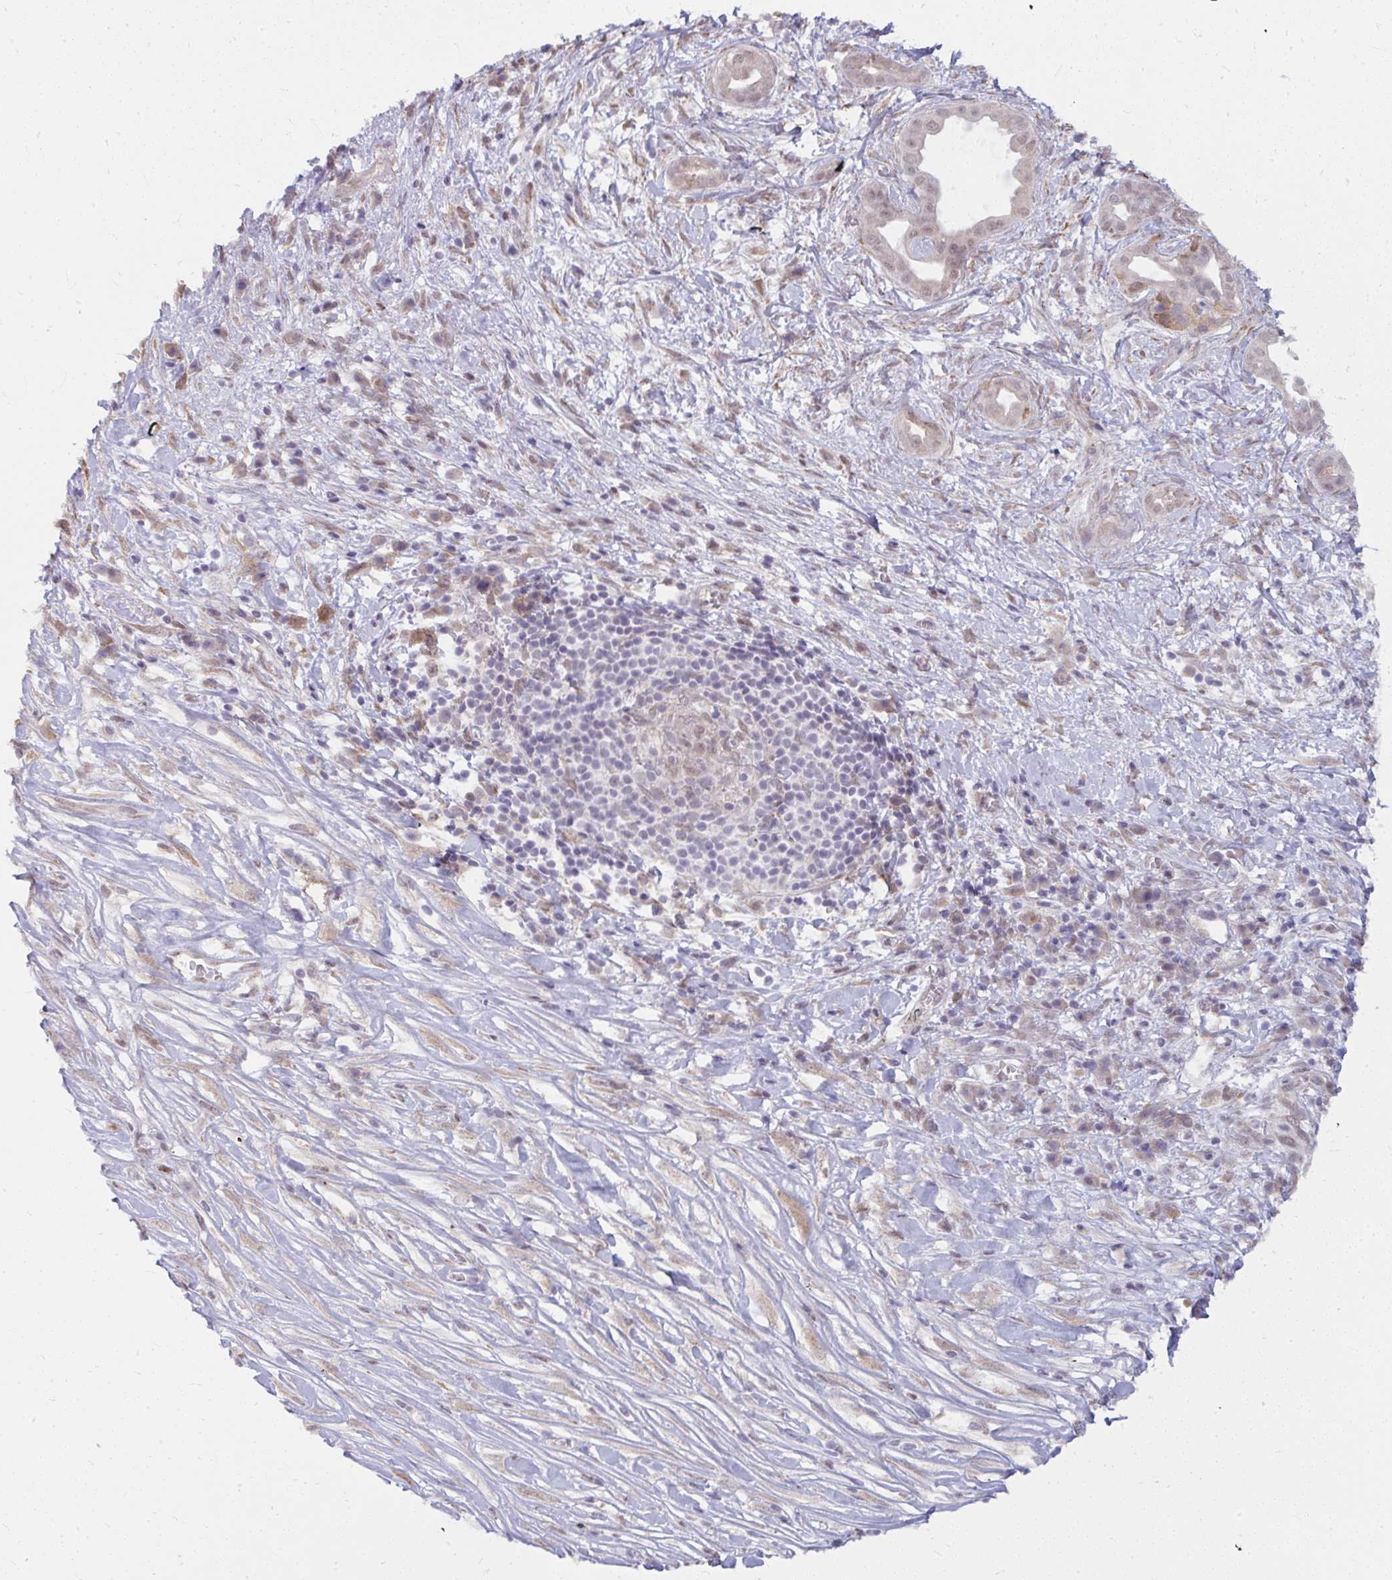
{"staining": {"intensity": "weak", "quantity": "<25%", "location": "cytoplasmic/membranous,nuclear"}, "tissue": "pancreatic cancer", "cell_type": "Tumor cells", "image_type": "cancer", "snomed": [{"axis": "morphology", "description": "Adenocarcinoma, NOS"}, {"axis": "topography", "description": "Pancreas"}], "caption": "High power microscopy histopathology image of an immunohistochemistry (IHC) histopathology image of adenocarcinoma (pancreatic), revealing no significant positivity in tumor cells.", "gene": "NMNAT1", "patient": {"sex": "male", "age": 61}}